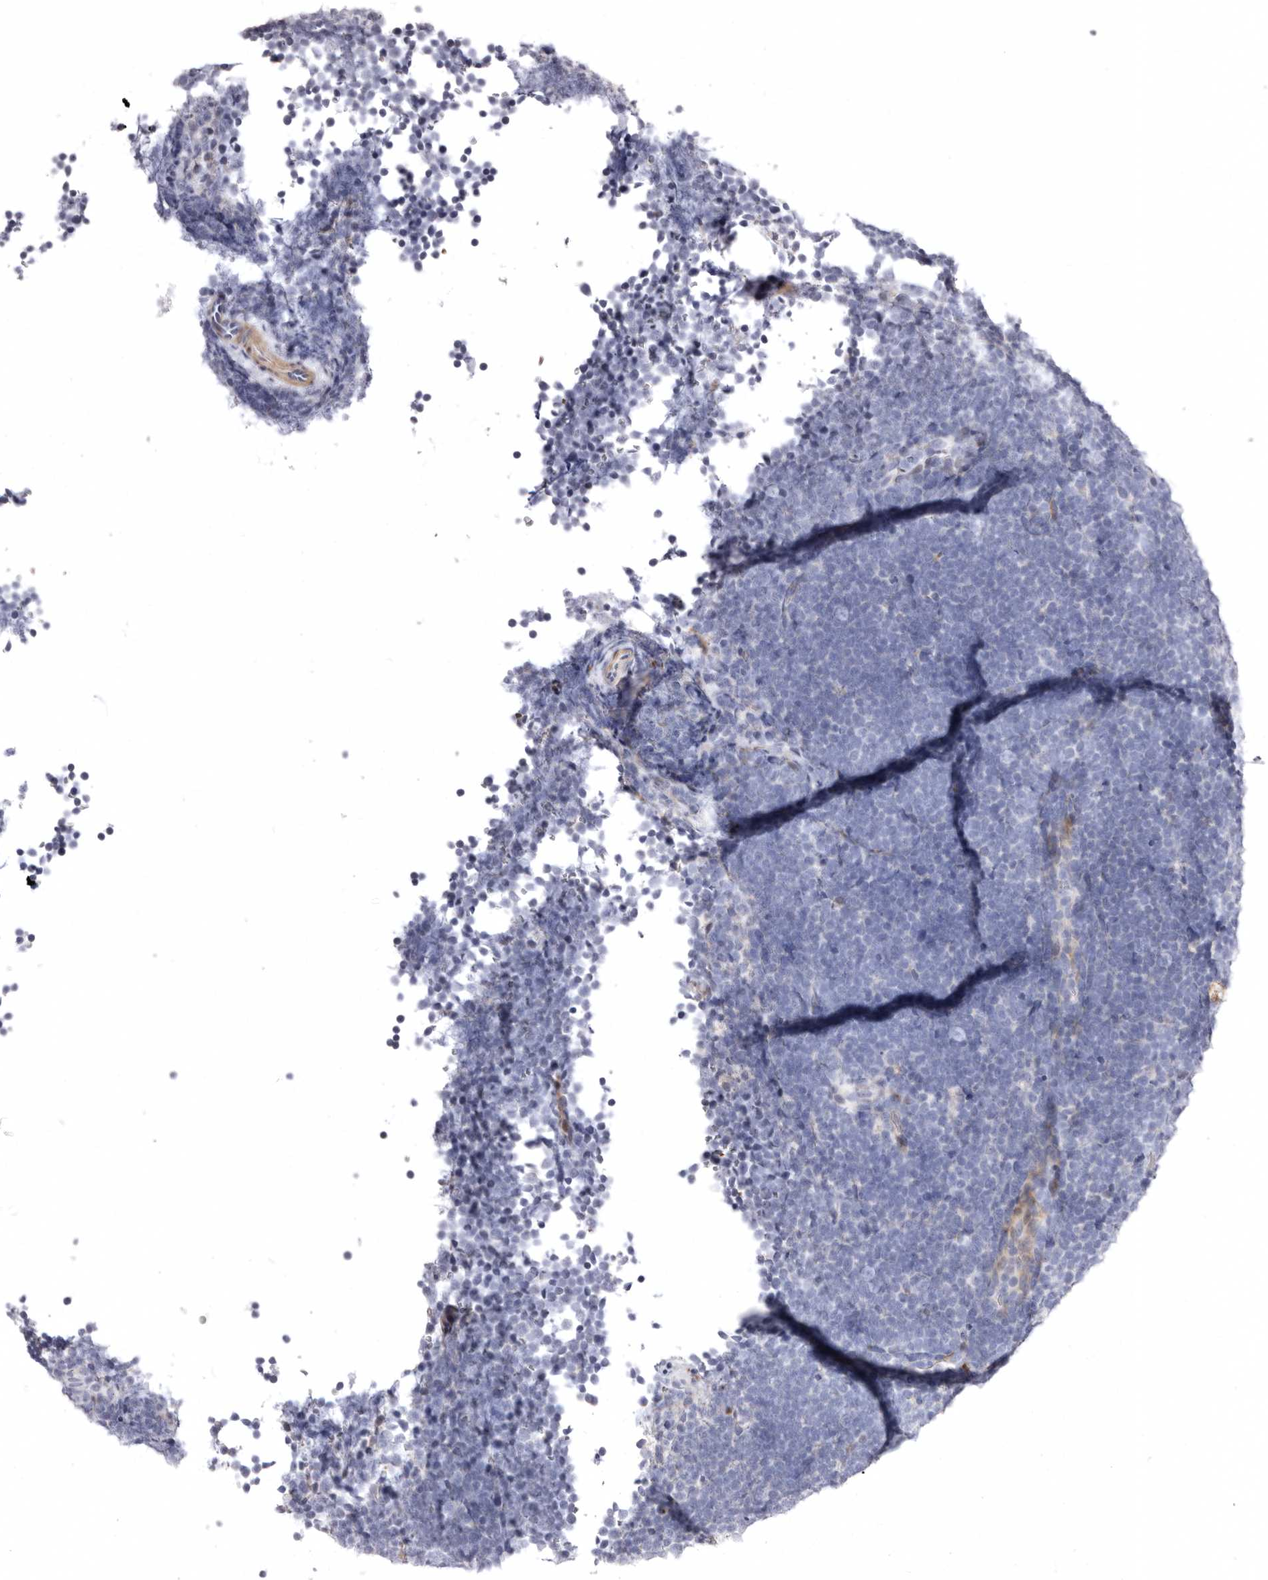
{"staining": {"intensity": "negative", "quantity": "none", "location": "none"}, "tissue": "lymphoma", "cell_type": "Tumor cells", "image_type": "cancer", "snomed": [{"axis": "morphology", "description": "Malignant lymphoma, non-Hodgkin's type, High grade"}, {"axis": "topography", "description": "Lymph node"}], "caption": "This histopathology image is of lymphoma stained with IHC to label a protein in brown with the nuclei are counter-stained blue. There is no expression in tumor cells. Brightfield microscopy of IHC stained with DAB (3,3'-diaminobenzidine) (brown) and hematoxylin (blue), captured at high magnification.", "gene": "AIDA", "patient": {"sex": "male", "age": 13}}